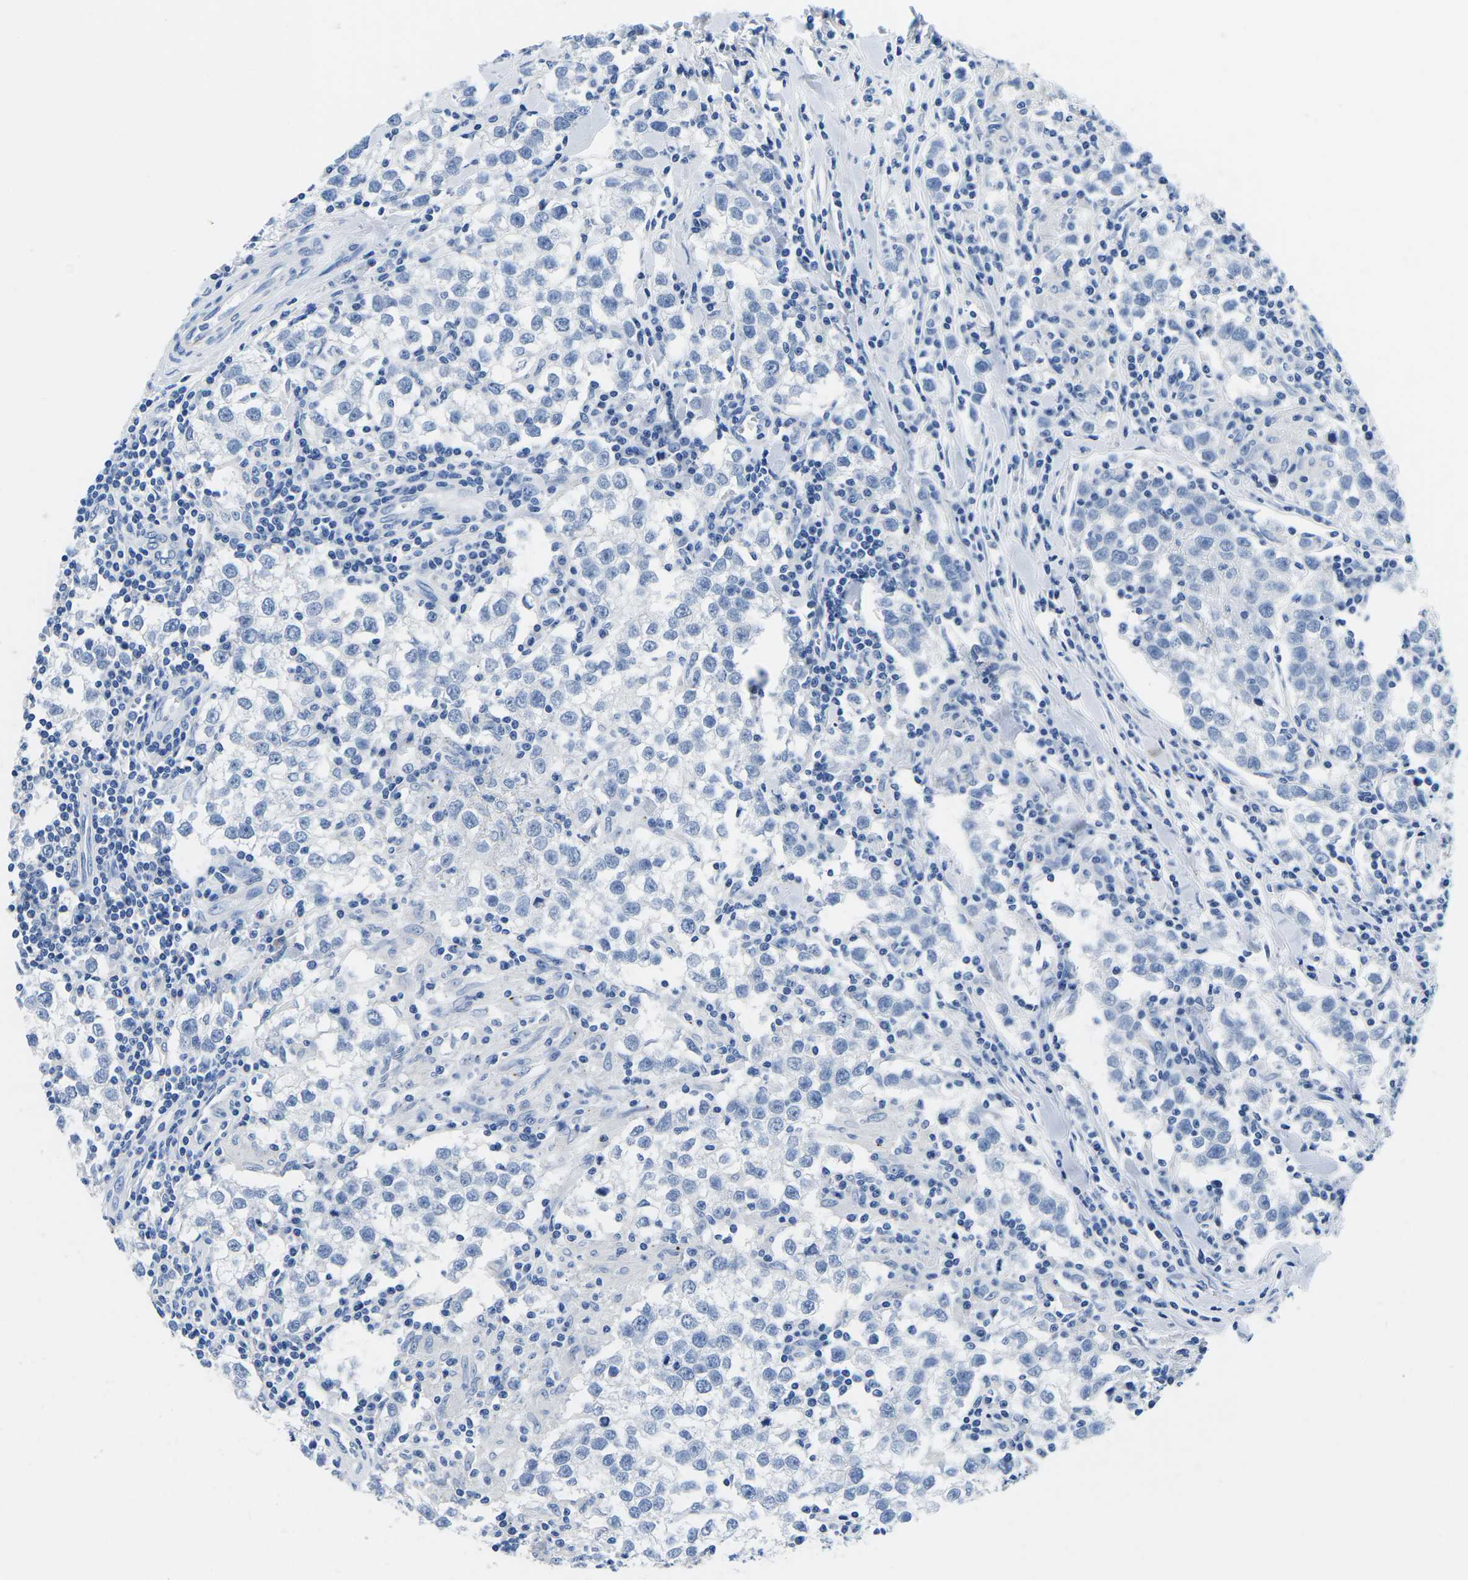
{"staining": {"intensity": "negative", "quantity": "none", "location": "none"}, "tissue": "testis cancer", "cell_type": "Tumor cells", "image_type": "cancer", "snomed": [{"axis": "morphology", "description": "Seminoma, NOS"}, {"axis": "morphology", "description": "Carcinoma, Embryonal, NOS"}, {"axis": "topography", "description": "Testis"}], "caption": "Immunohistochemical staining of human testis cancer (seminoma) reveals no significant positivity in tumor cells. Brightfield microscopy of immunohistochemistry stained with DAB (3,3'-diaminobenzidine) (brown) and hematoxylin (blue), captured at high magnification.", "gene": "CYP1A2", "patient": {"sex": "male", "age": 36}}